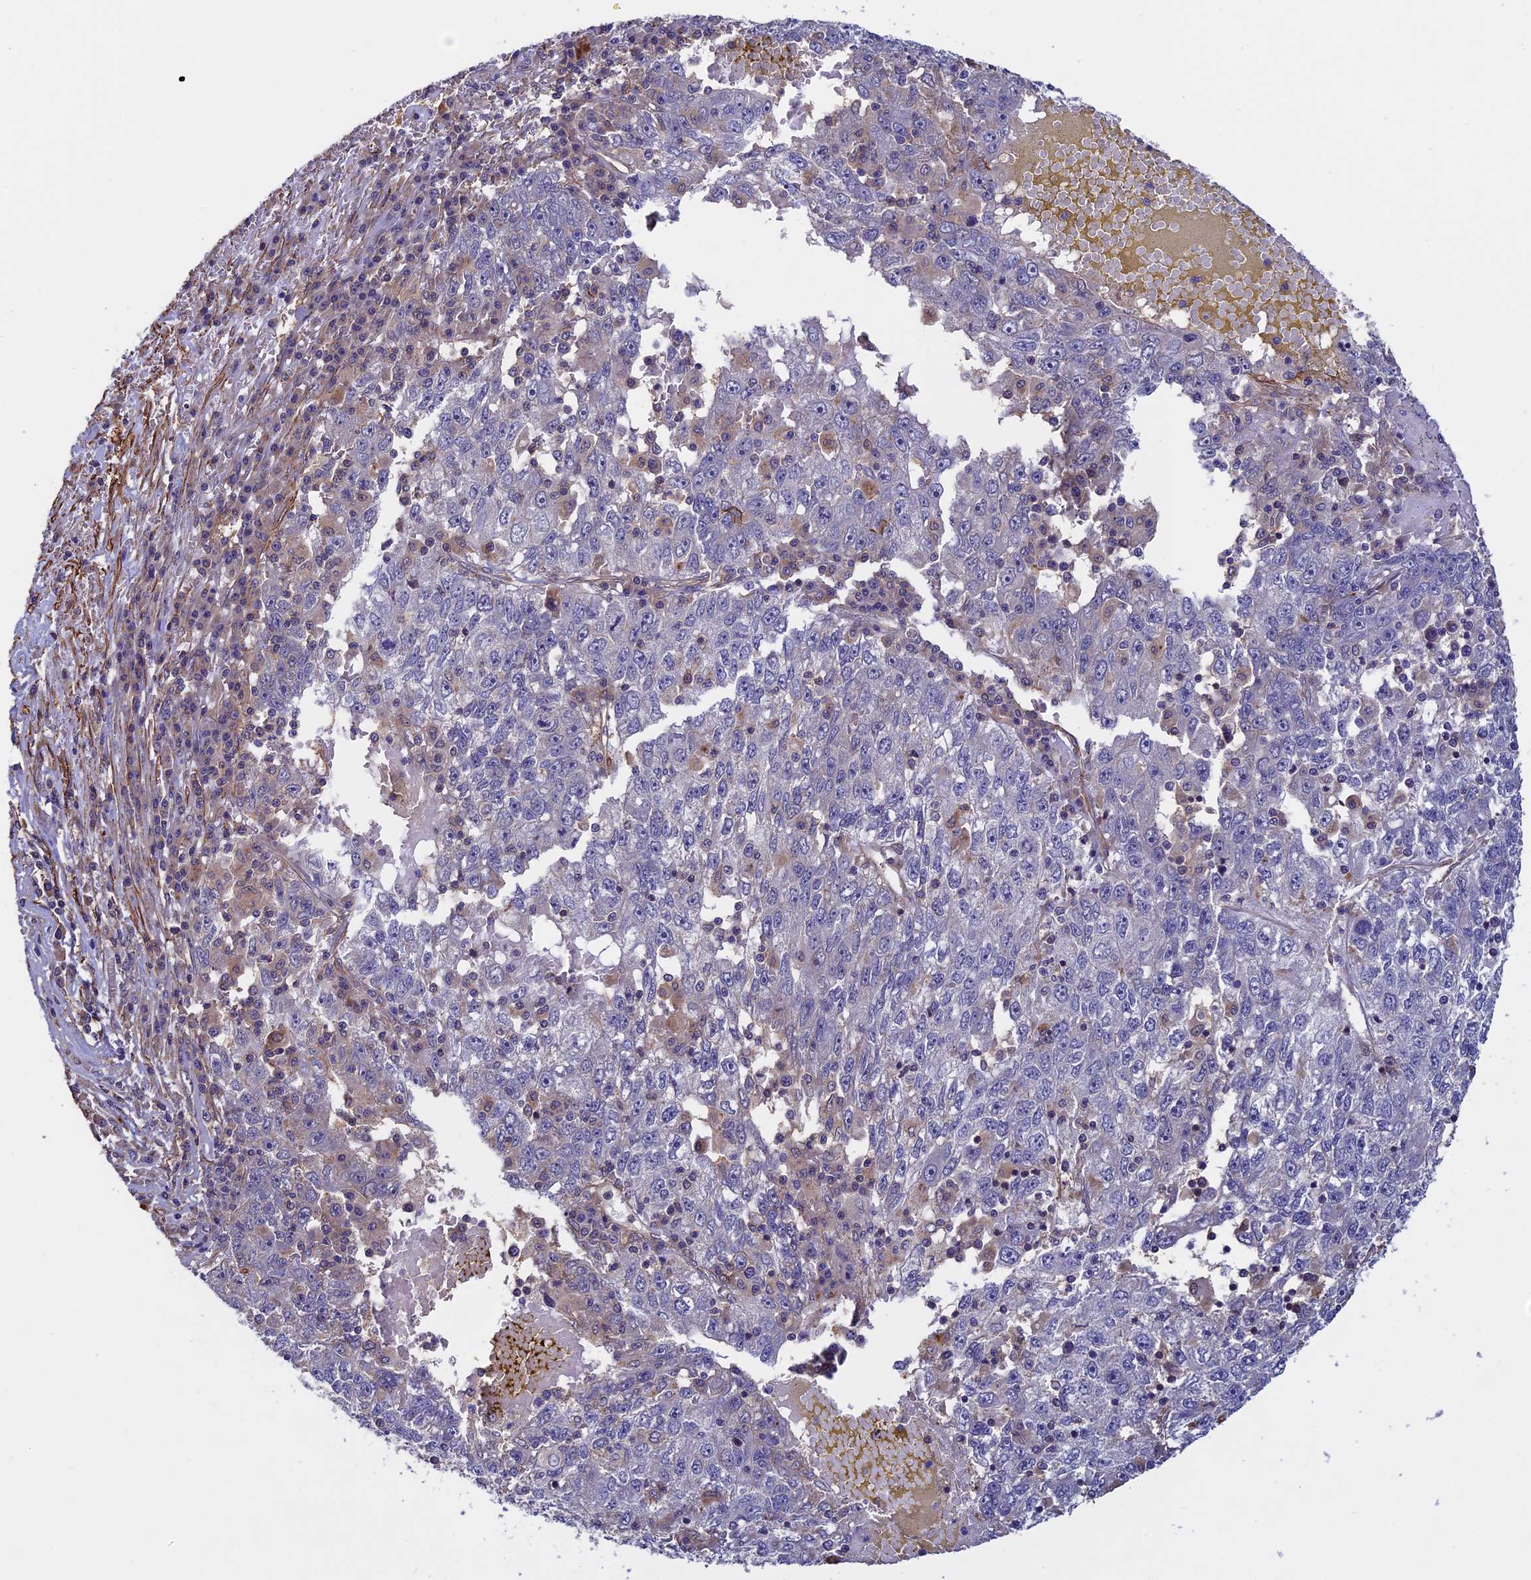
{"staining": {"intensity": "negative", "quantity": "none", "location": "none"}, "tissue": "liver cancer", "cell_type": "Tumor cells", "image_type": "cancer", "snomed": [{"axis": "morphology", "description": "Carcinoma, Hepatocellular, NOS"}, {"axis": "topography", "description": "Liver"}], "caption": "High magnification brightfield microscopy of hepatocellular carcinoma (liver) stained with DAB (brown) and counterstained with hematoxylin (blue): tumor cells show no significant staining.", "gene": "SLC9A5", "patient": {"sex": "male", "age": 49}}